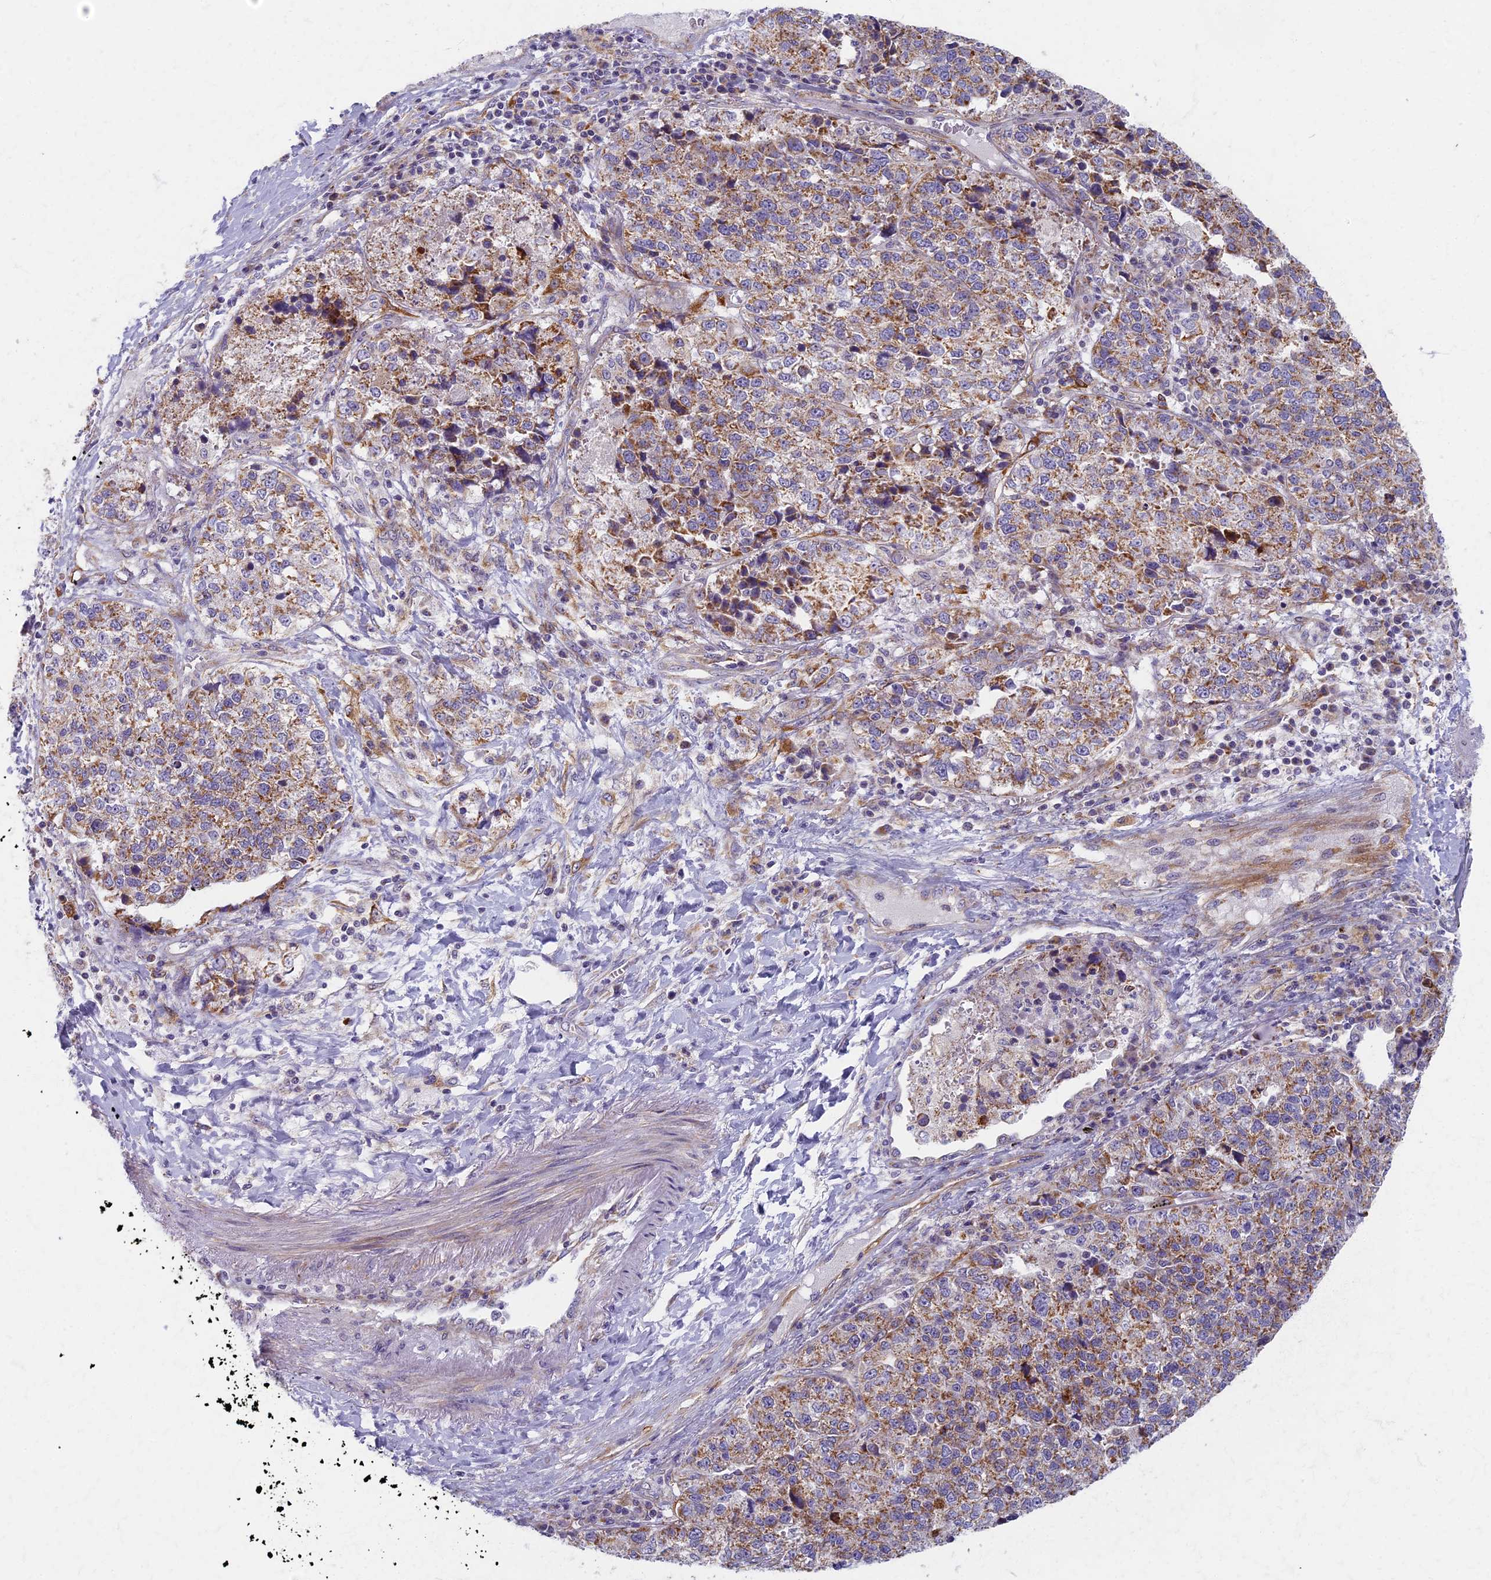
{"staining": {"intensity": "moderate", "quantity": ">75%", "location": "cytoplasmic/membranous"}, "tissue": "lung cancer", "cell_type": "Tumor cells", "image_type": "cancer", "snomed": [{"axis": "morphology", "description": "Adenocarcinoma, NOS"}, {"axis": "topography", "description": "Lung"}], "caption": "A histopathology image showing moderate cytoplasmic/membranous positivity in about >75% of tumor cells in lung cancer, as visualized by brown immunohistochemical staining.", "gene": "MRPS25", "patient": {"sex": "male", "age": 49}}